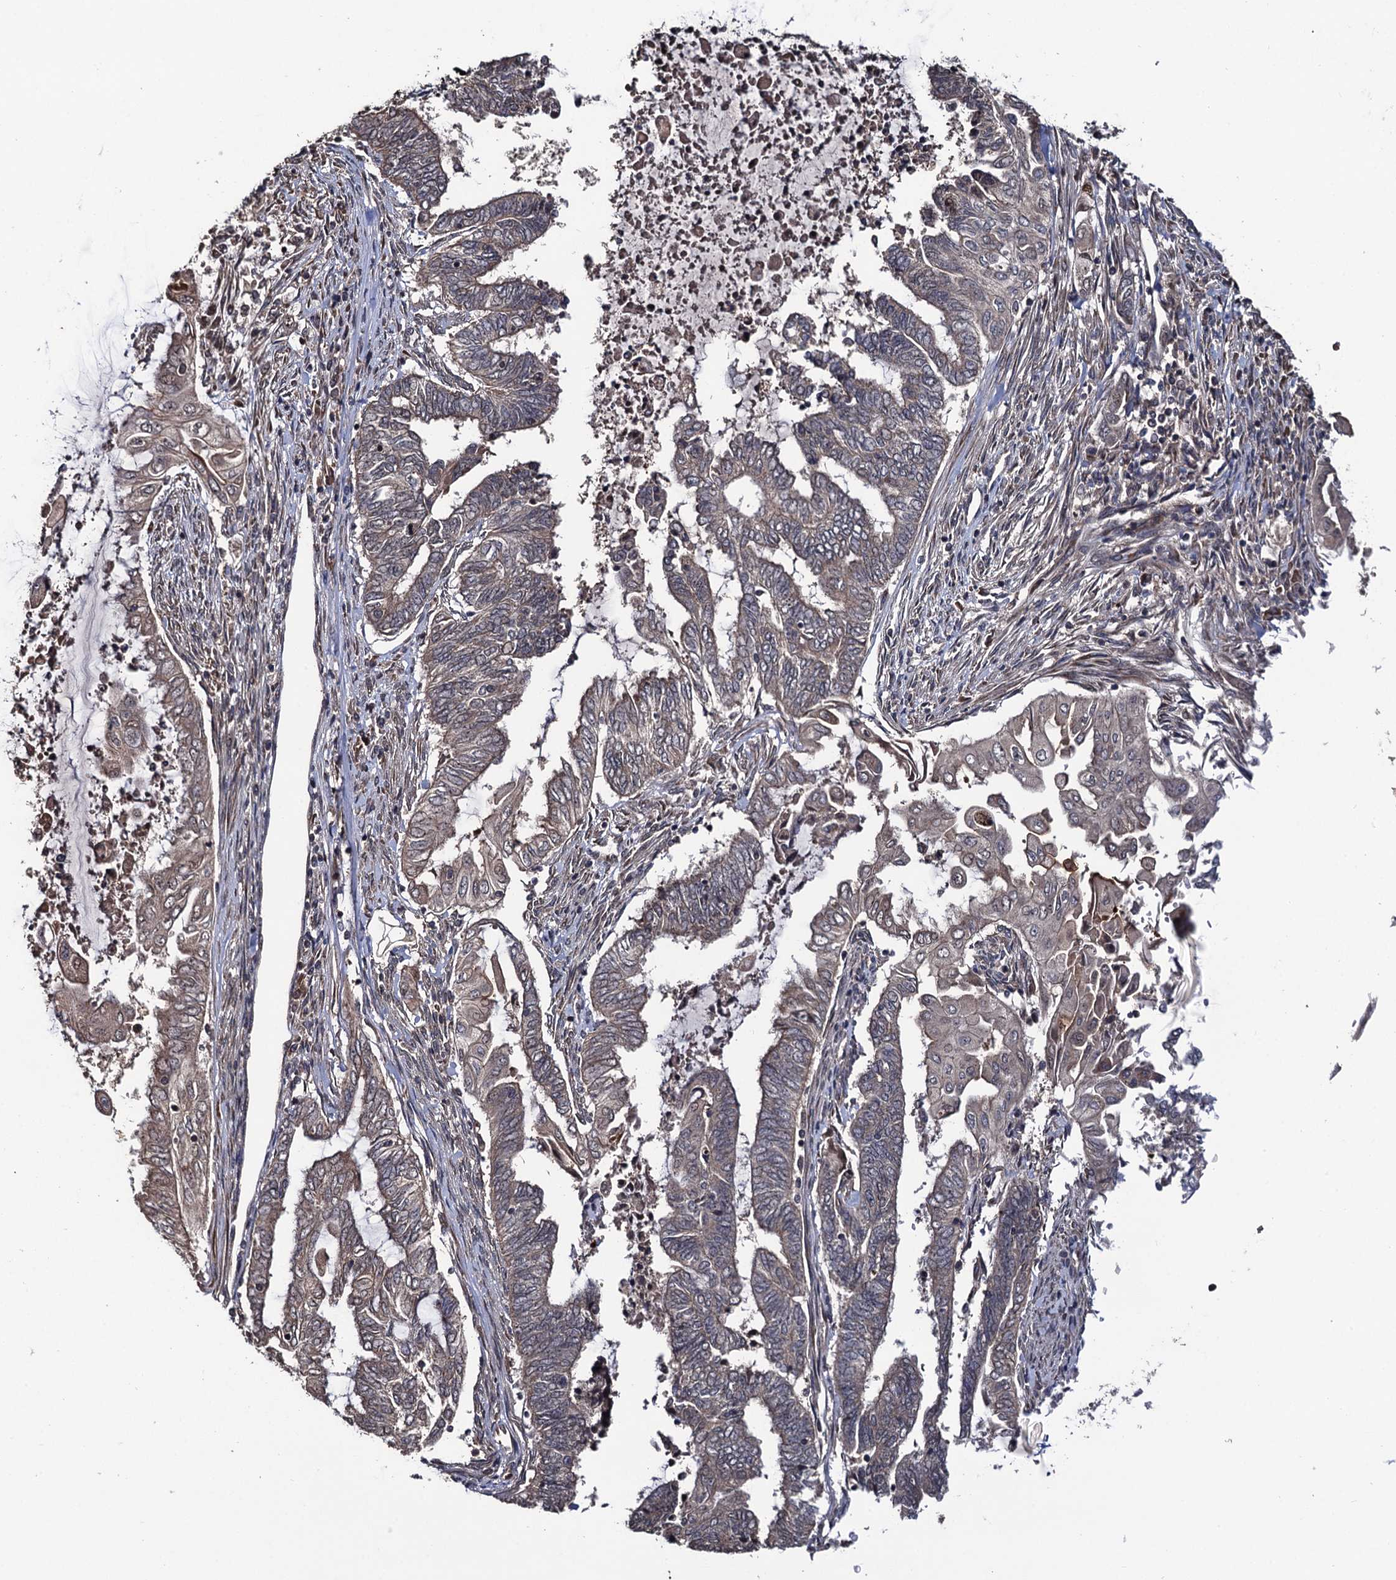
{"staining": {"intensity": "weak", "quantity": "25%-75%", "location": "cytoplasmic/membranous,nuclear"}, "tissue": "endometrial cancer", "cell_type": "Tumor cells", "image_type": "cancer", "snomed": [{"axis": "morphology", "description": "Adenocarcinoma, NOS"}, {"axis": "topography", "description": "Uterus"}, {"axis": "topography", "description": "Endometrium"}], "caption": "Immunohistochemical staining of human endometrial cancer reveals low levels of weak cytoplasmic/membranous and nuclear protein positivity in about 25%-75% of tumor cells.", "gene": "LRRC63", "patient": {"sex": "female", "age": 70}}